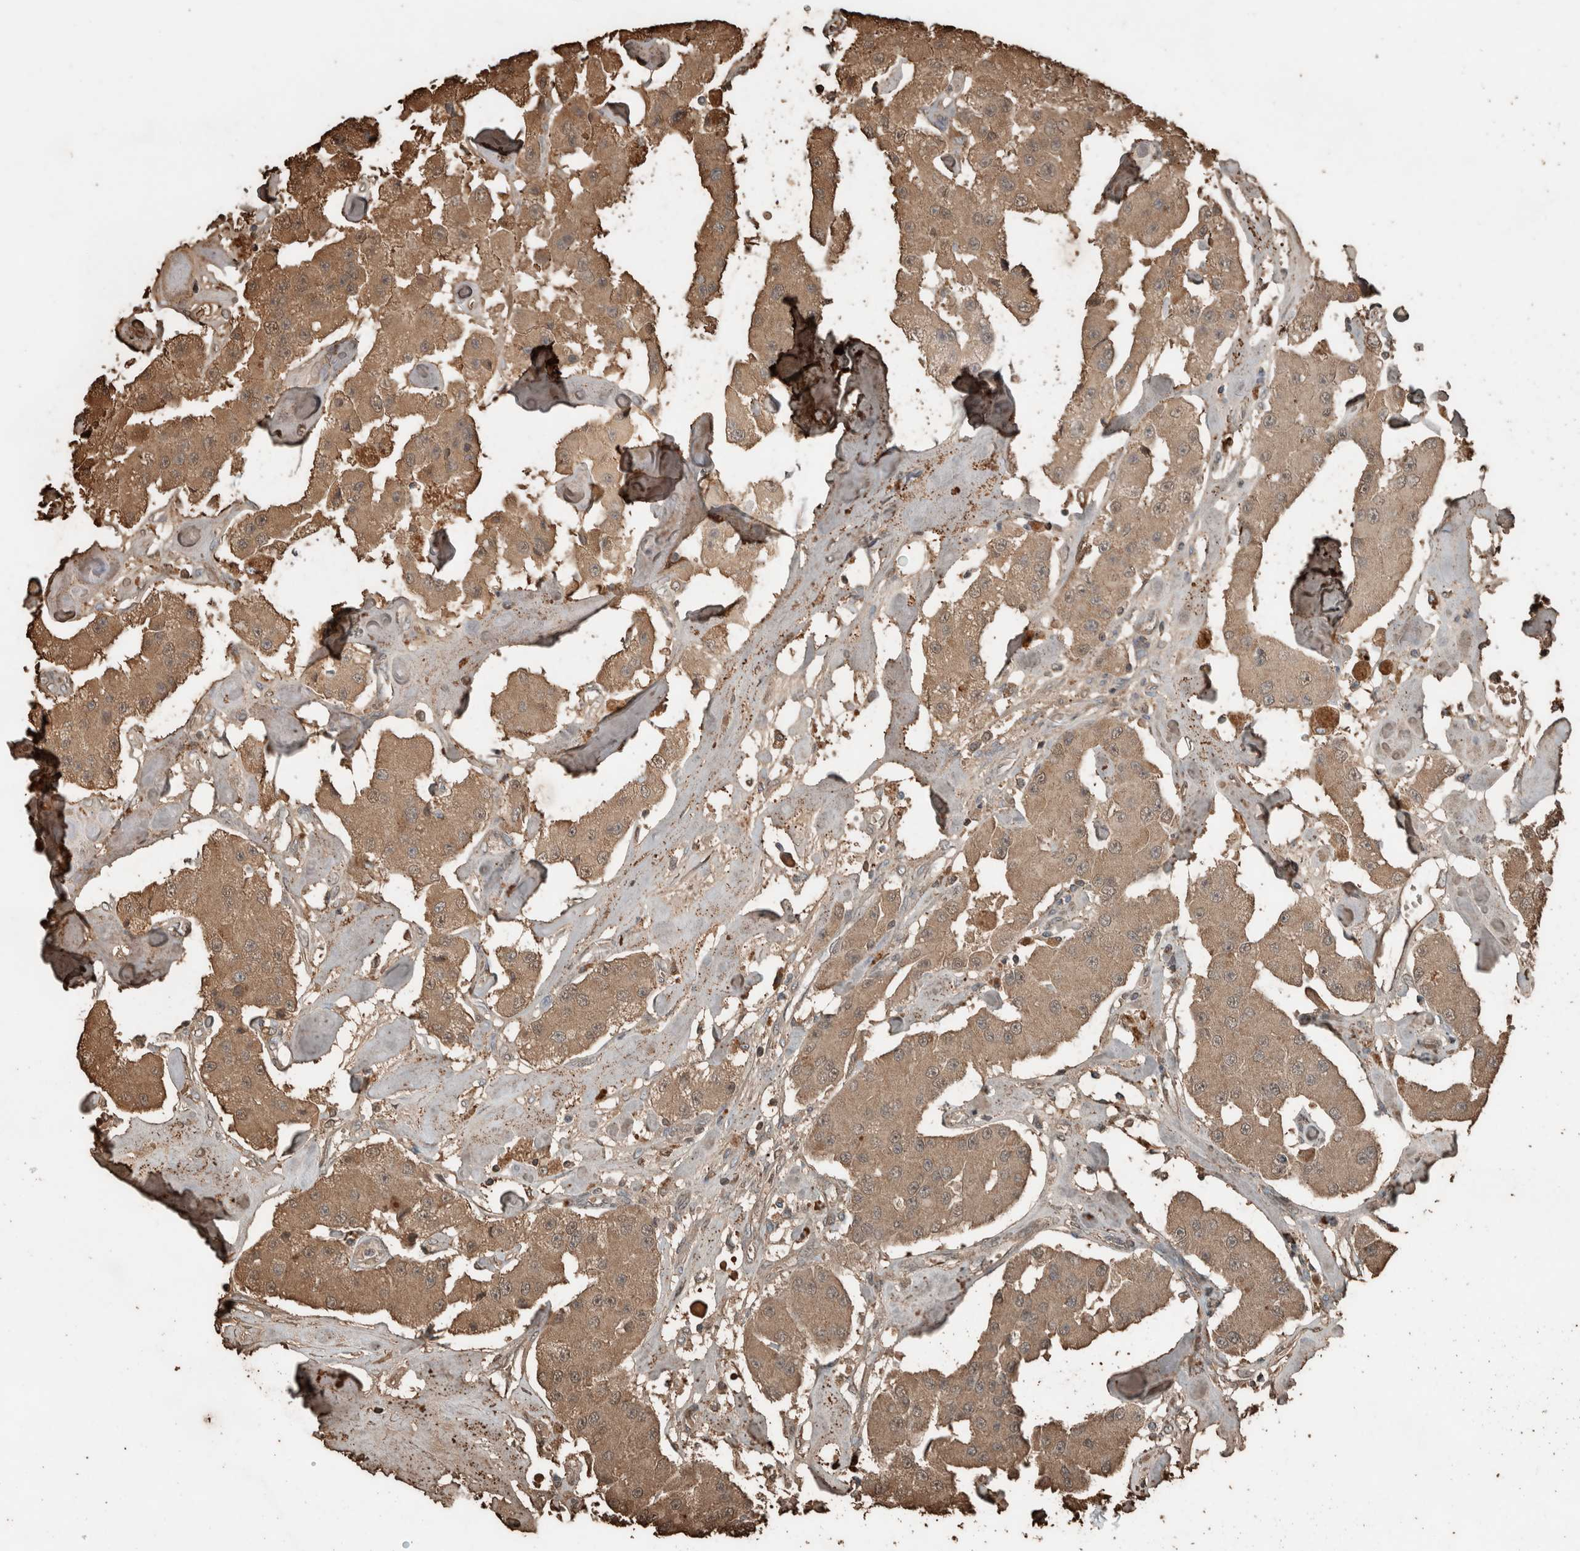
{"staining": {"intensity": "moderate", "quantity": ">75%", "location": "cytoplasmic/membranous"}, "tissue": "carcinoid", "cell_type": "Tumor cells", "image_type": "cancer", "snomed": [{"axis": "morphology", "description": "Carcinoid, malignant, NOS"}, {"axis": "topography", "description": "Pancreas"}], "caption": "Protein staining displays moderate cytoplasmic/membranous staining in about >75% of tumor cells in carcinoid.", "gene": "USP34", "patient": {"sex": "male", "age": 41}}